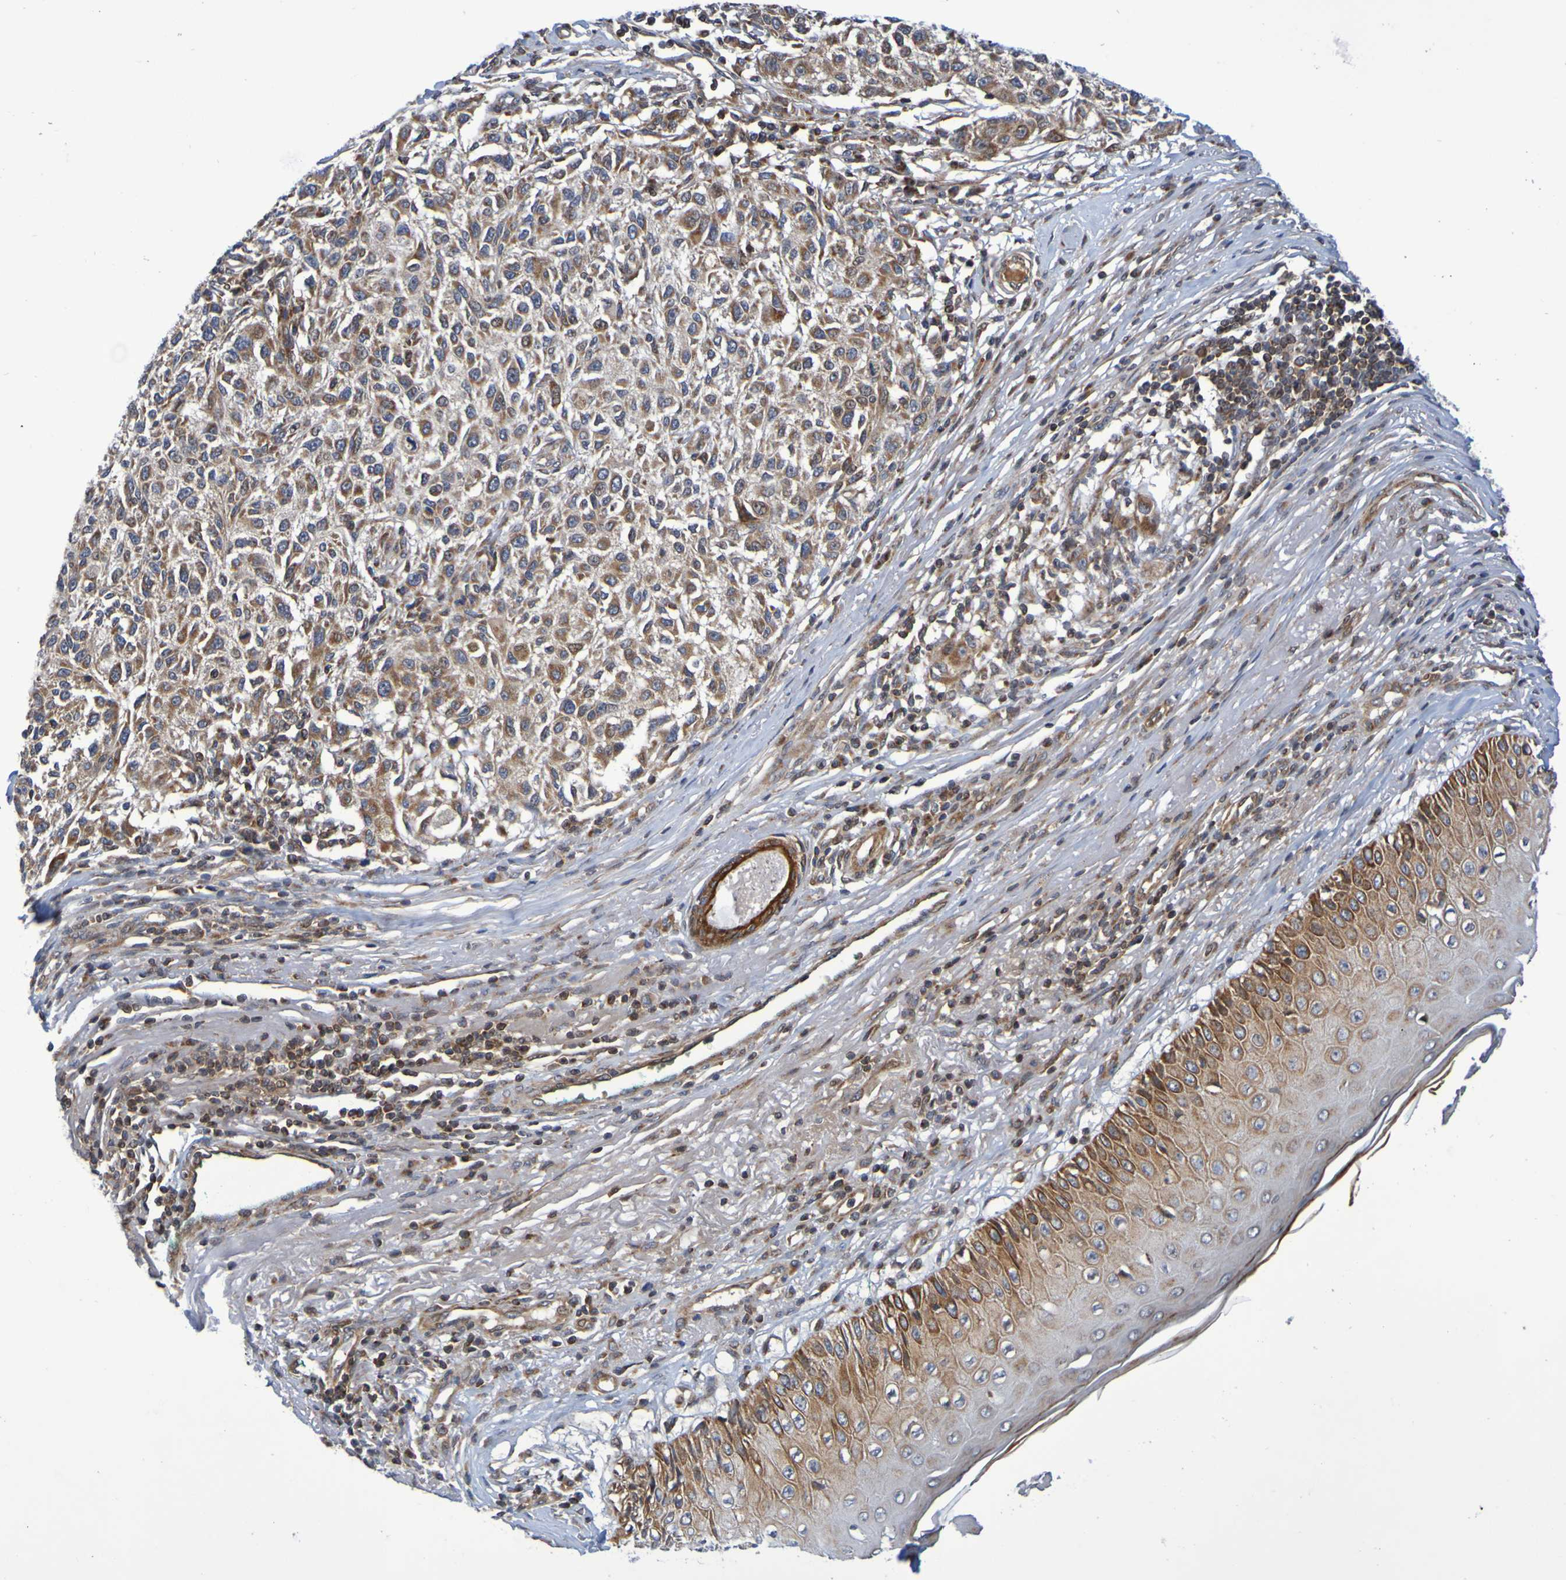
{"staining": {"intensity": "strong", "quantity": "25%-75%", "location": "cytoplasmic/membranous"}, "tissue": "melanoma", "cell_type": "Tumor cells", "image_type": "cancer", "snomed": [{"axis": "morphology", "description": "Necrosis, NOS"}, {"axis": "morphology", "description": "Malignant melanoma, NOS"}, {"axis": "topography", "description": "Skin"}], "caption": "There is high levels of strong cytoplasmic/membranous expression in tumor cells of melanoma, as demonstrated by immunohistochemical staining (brown color).", "gene": "CCDC51", "patient": {"sex": "female", "age": 87}}